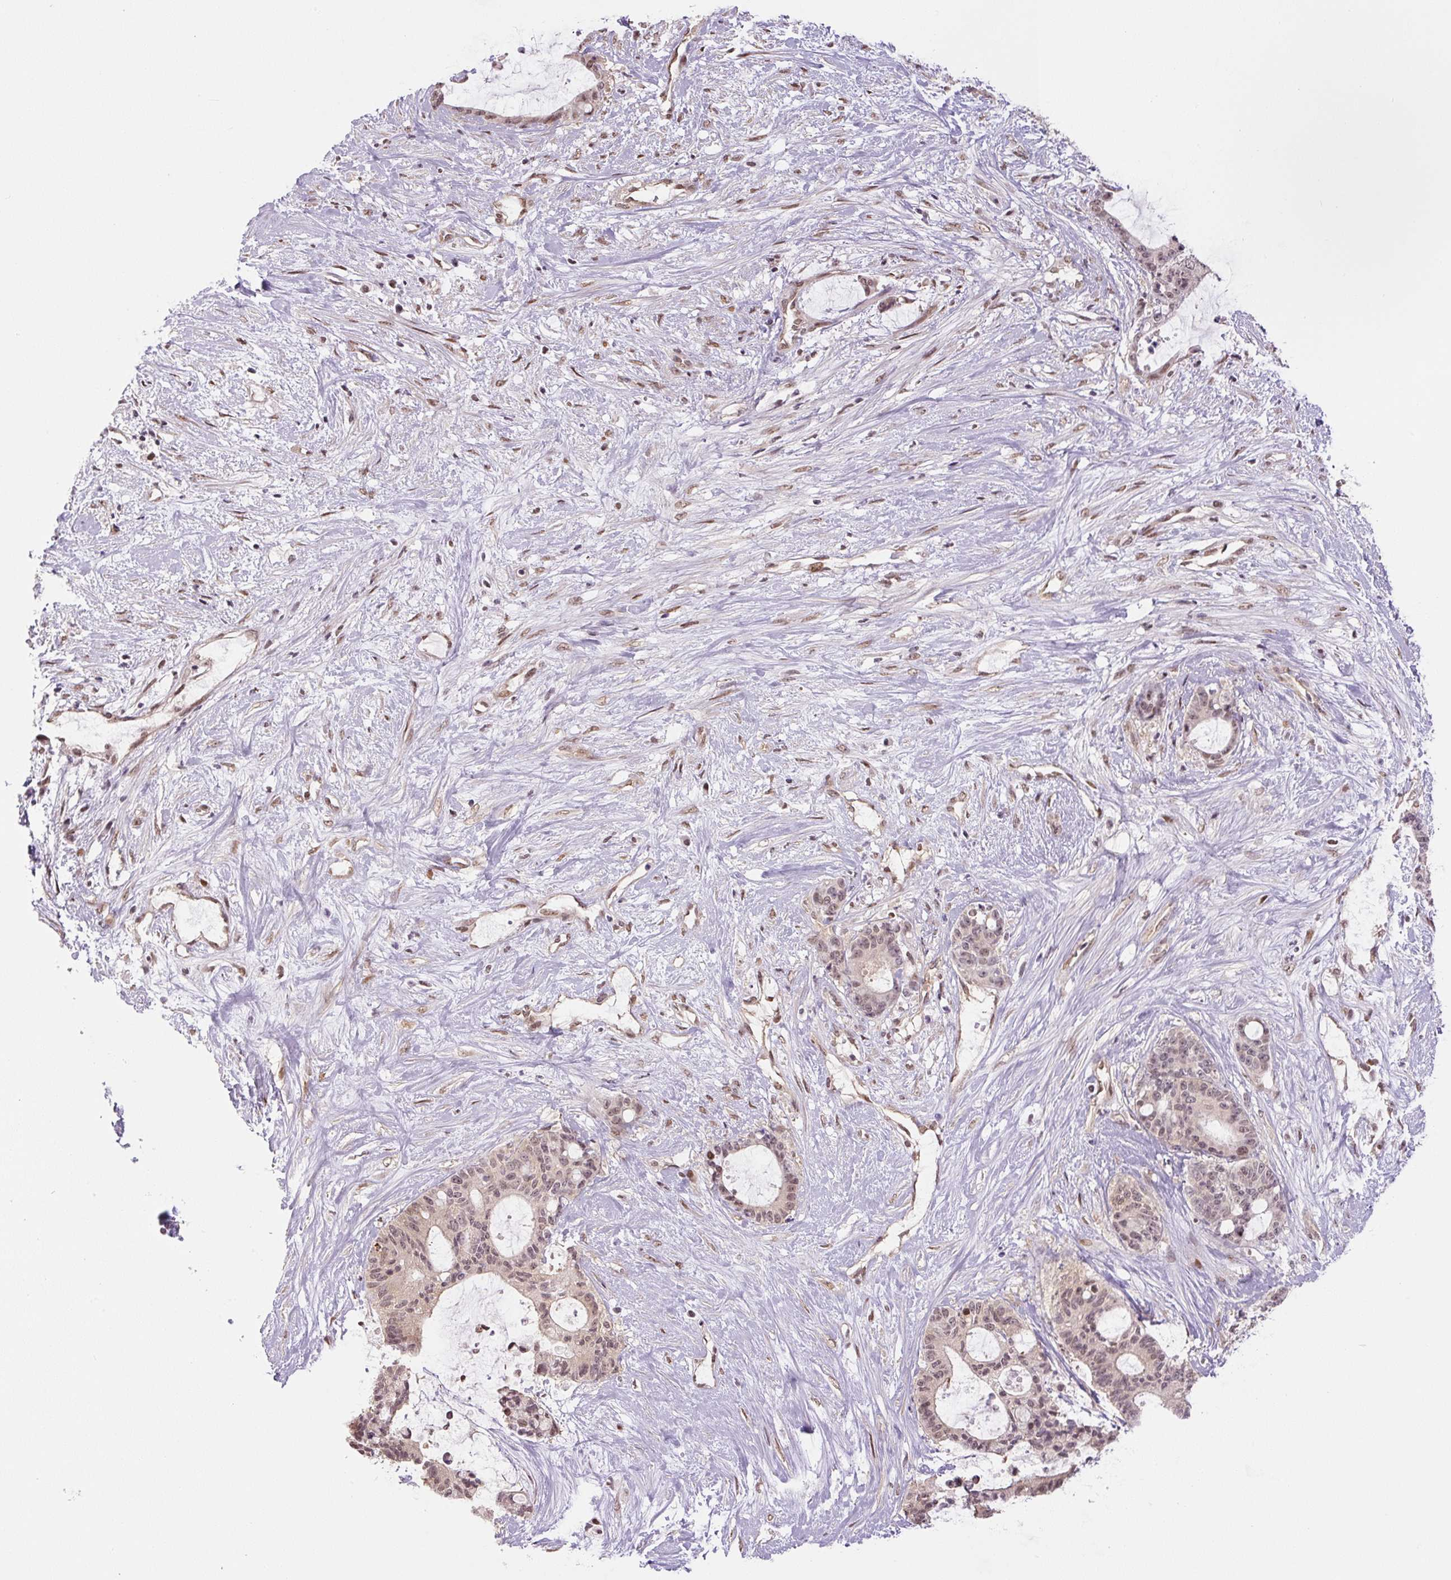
{"staining": {"intensity": "moderate", "quantity": "25%-75%", "location": "nuclear"}, "tissue": "liver cancer", "cell_type": "Tumor cells", "image_type": "cancer", "snomed": [{"axis": "morphology", "description": "Normal tissue, NOS"}, {"axis": "morphology", "description": "Cholangiocarcinoma"}, {"axis": "topography", "description": "Liver"}, {"axis": "topography", "description": "Peripheral nerve tissue"}], "caption": "Immunohistochemistry of human cholangiocarcinoma (liver) displays medium levels of moderate nuclear staining in approximately 25%-75% of tumor cells.", "gene": "TCFL5", "patient": {"sex": "female", "age": 73}}